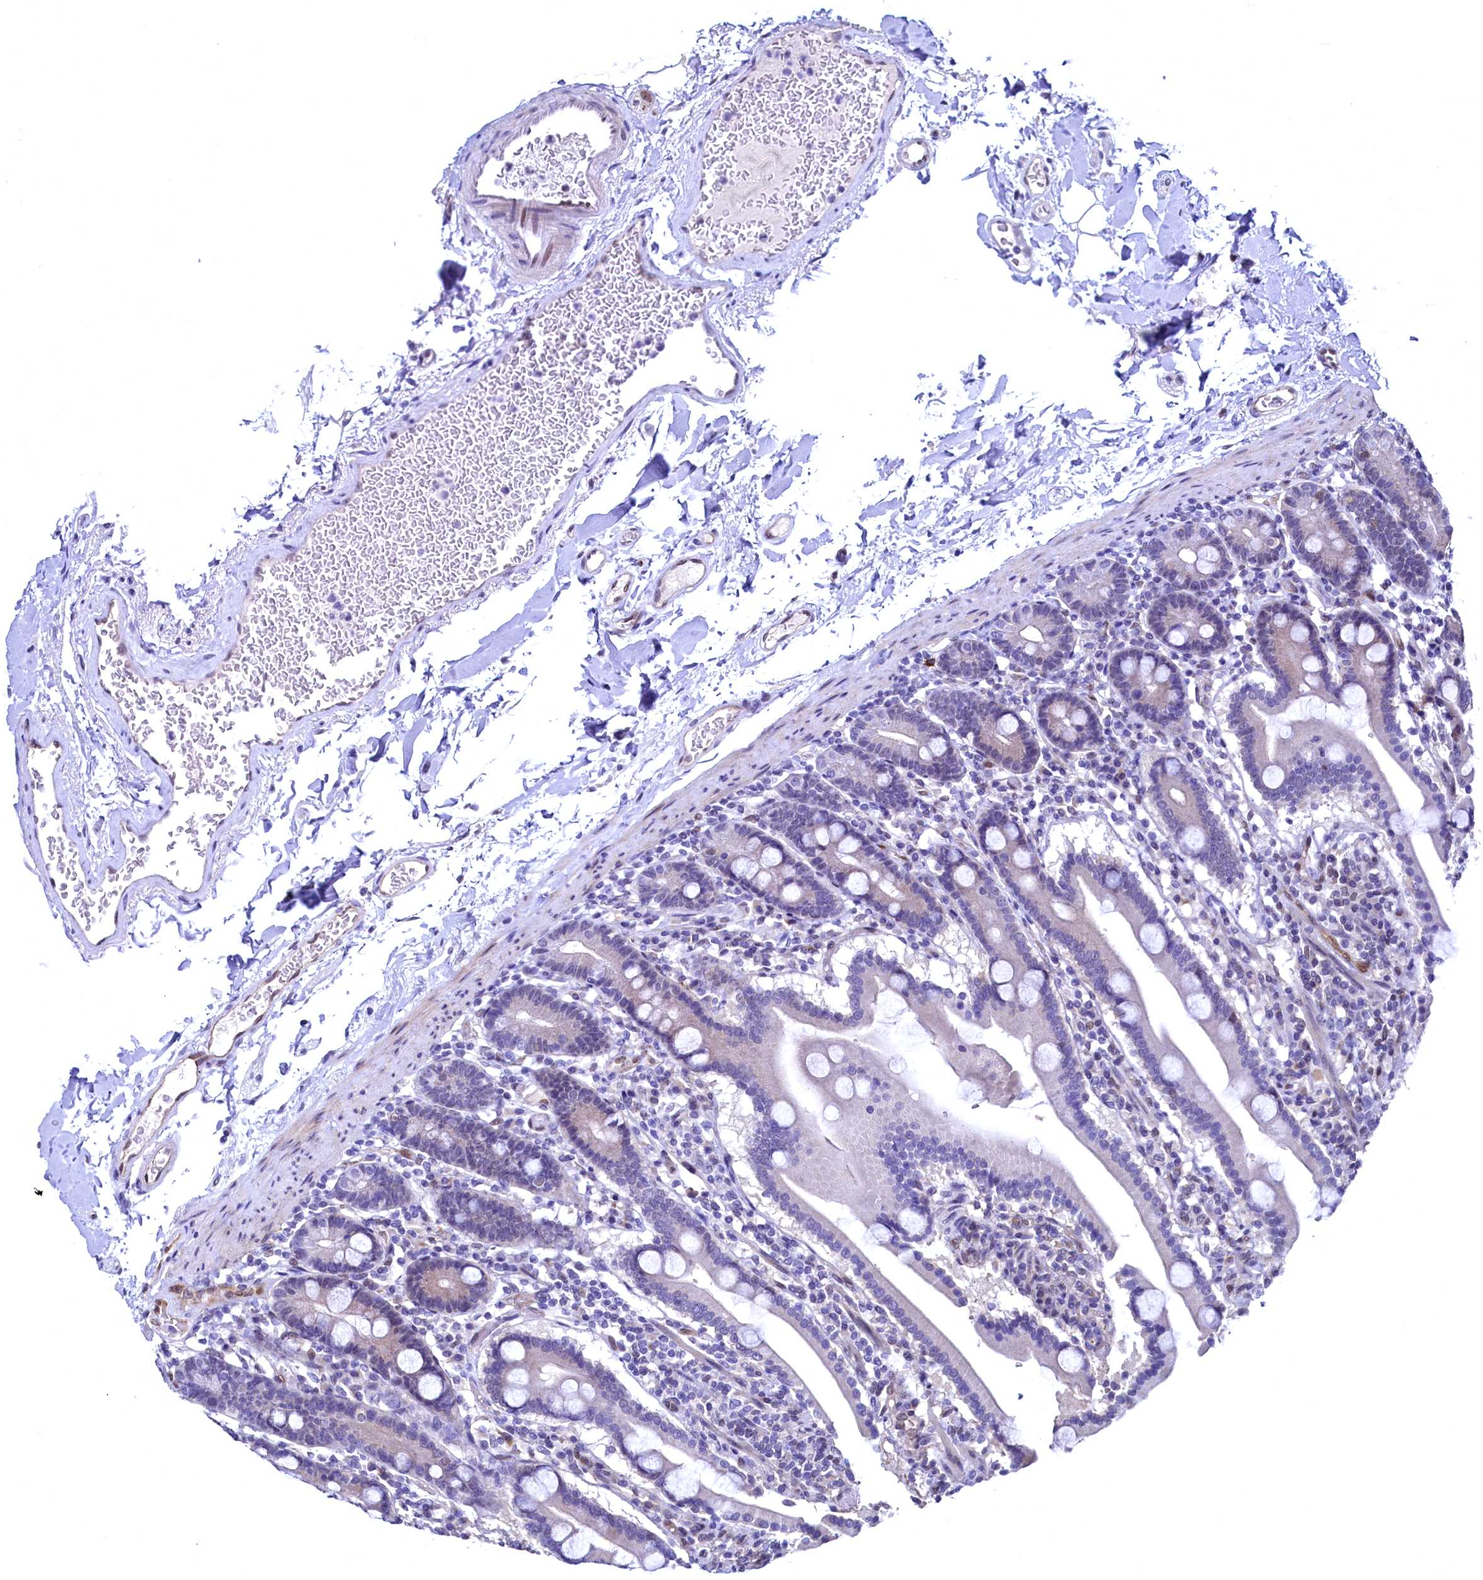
{"staining": {"intensity": "moderate", "quantity": "<25%", "location": "cytoplasmic/membranous"}, "tissue": "duodenum", "cell_type": "Glandular cells", "image_type": "normal", "snomed": [{"axis": "morphology", "description": "Normal tissue, NOS"}, {"axis": "topography", "description": "Duodenum"}], "caption": "A brown stain shows moderate cytoplasmic/membranous expression of a protein in glandular cells of normal duodenum.", "gene": "FLYWCH2", "patient": {"sex": "male", "age": 55}}